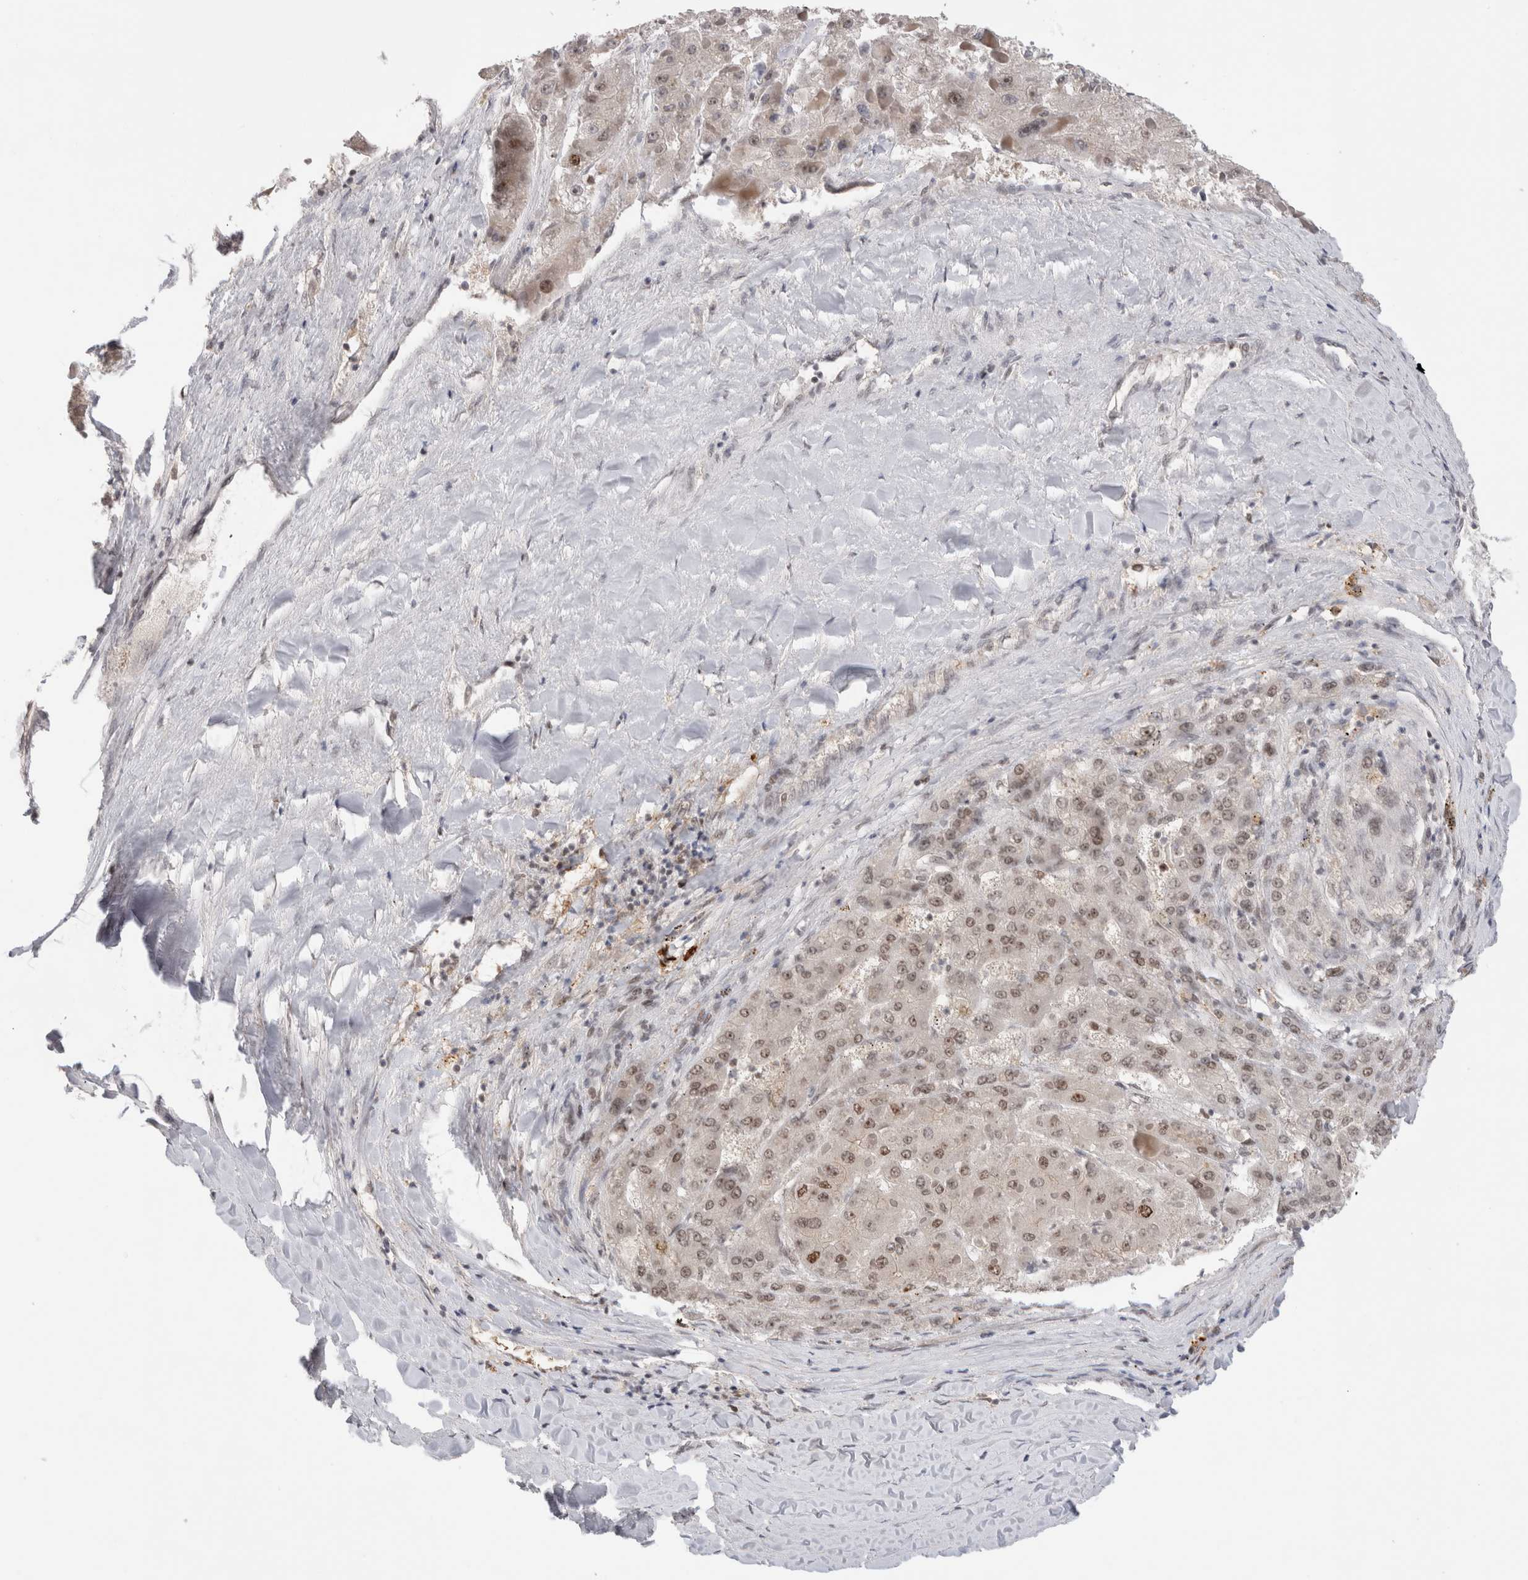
{"staining": {"intensity": "weak", "quantity": ">75%", "location": "nuclear"}, "tissue": "liver cancer", "cell_type": "Tumor cells", "image_type": "cancer", "snomed": [{"axis": "morphology", "description": "Carcinoma, Hepatocellular, NOS"}, {"axis": "topography", "description": "Liver"}], "caption": "An image showing weak nuclear expression in about >75% of tumor cells in liver hepatocellular carcinoma, as visualized by brown immunohistochemical staining.", "gene": "ZNF521", "patient": {"sex": "female", "age": 73}}